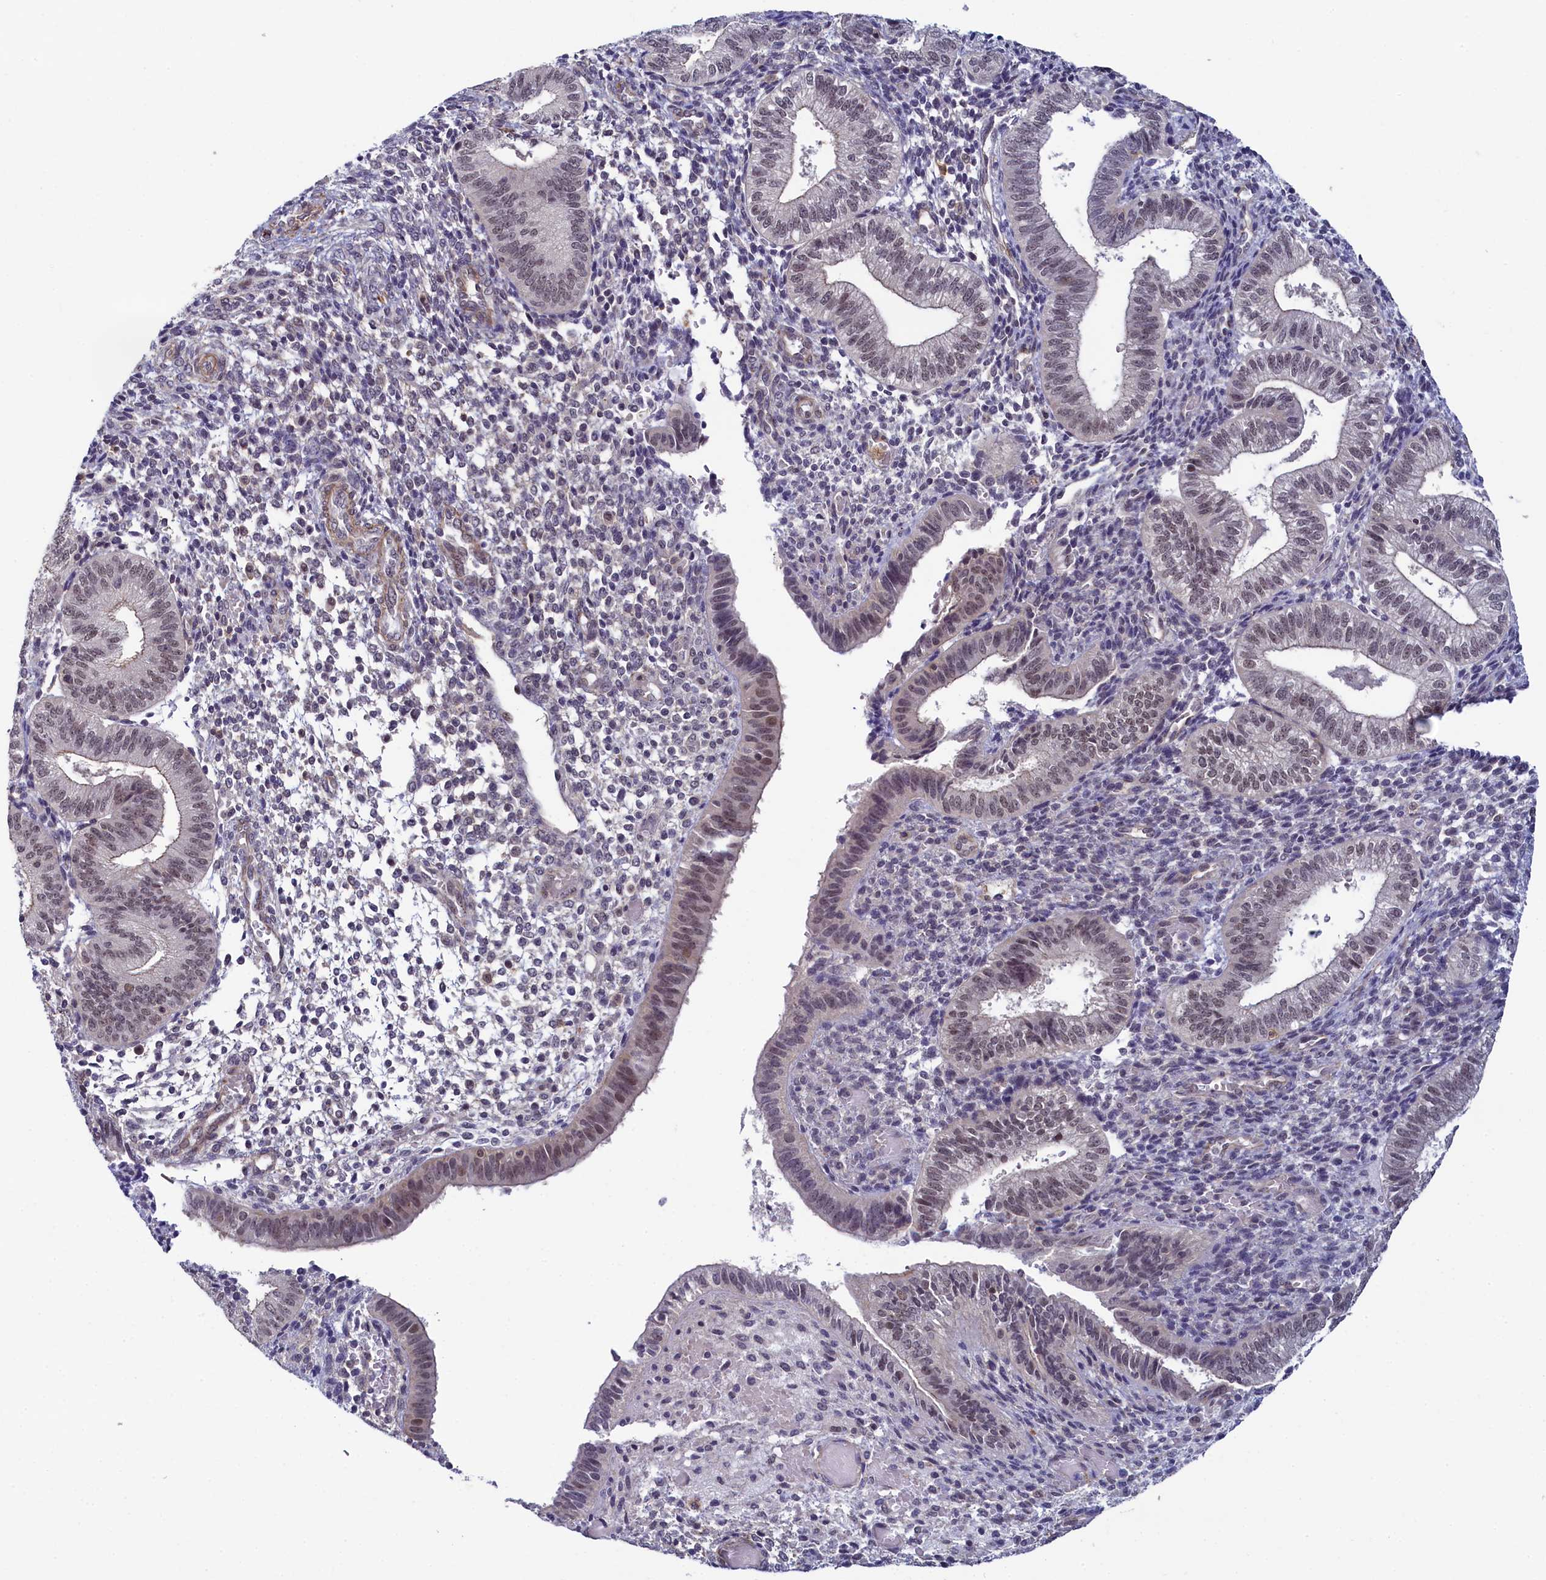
{"staining": {"intensity": "moderate", "quantity": "25%-75%", "location": "nuclear"}, "tissue": "endometrium", "cell_type": "Cells in endometrial stroma", "image_type": "normal", "snomed": [{"axis": "morphology", "description": "Normal tissue, NOS"}, {"axis": "topography", "description": "Endometrium"}], "caption": "The immunohistochemical stain shows moderate nuclear expression in cells in endometrial stroma of benign endometrium.", "gene": "INTS14", "patient": {"sex": "female", "age": 34}}